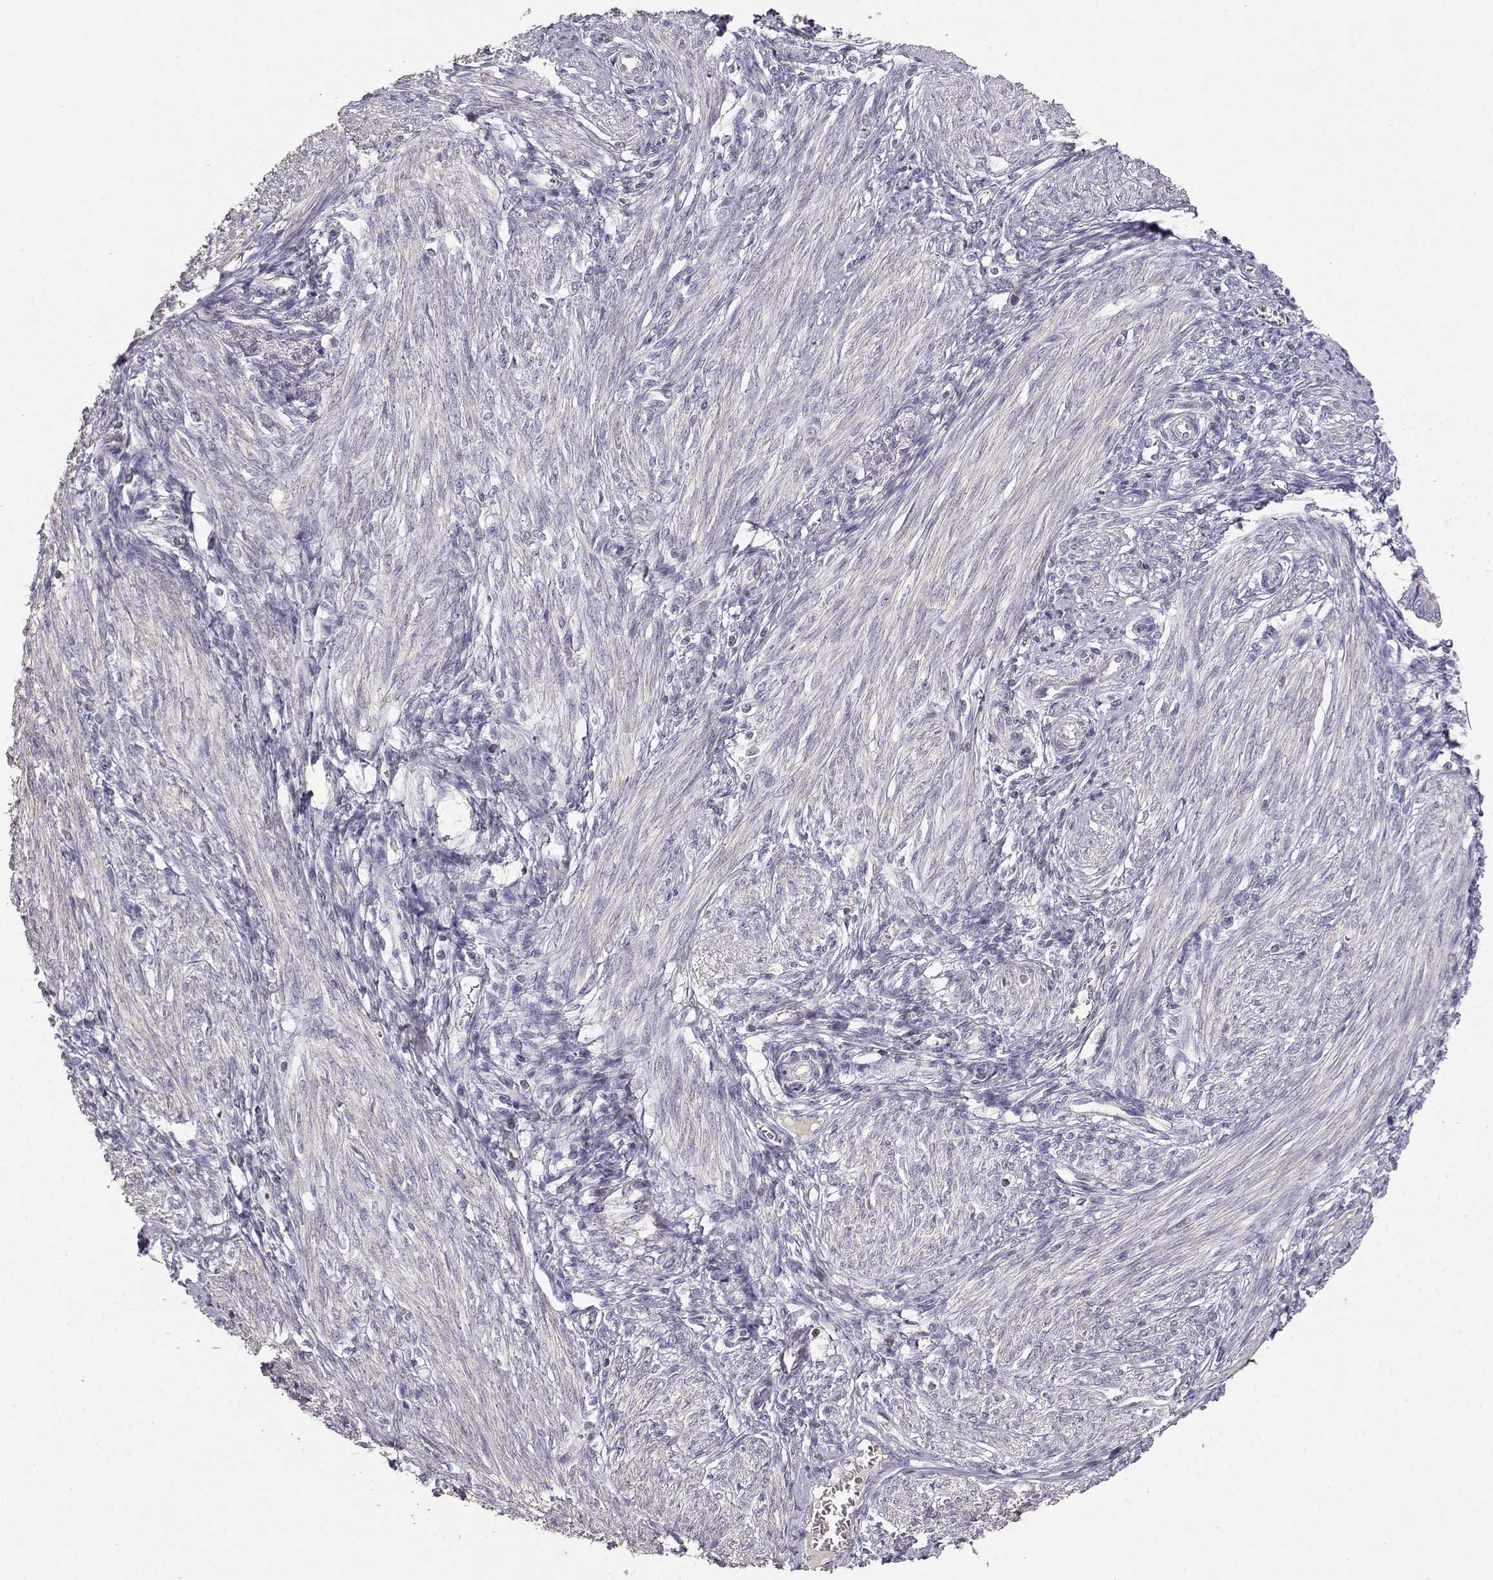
{"staining": {"intensity": "negative", "quantity": "none", "location": "none"}, "tissue": "endometrium", "cell_type": "Cells in endometrial stroma", "image_type": "normal", "snomed": [{"axis": "morphology", "description": "Normal tissue, NOS"}, {"axis": "topography", "description": "Endometrium"}], "caption": "This micrograph is of benign endometrium stained with IHC to label a protein in brown with the nuclei are counter-stained blue. There is no expression in cells in endometrial stroma.", "gene": "TNFRSF10C", "patient": {"sex": "female", "age": 42}}